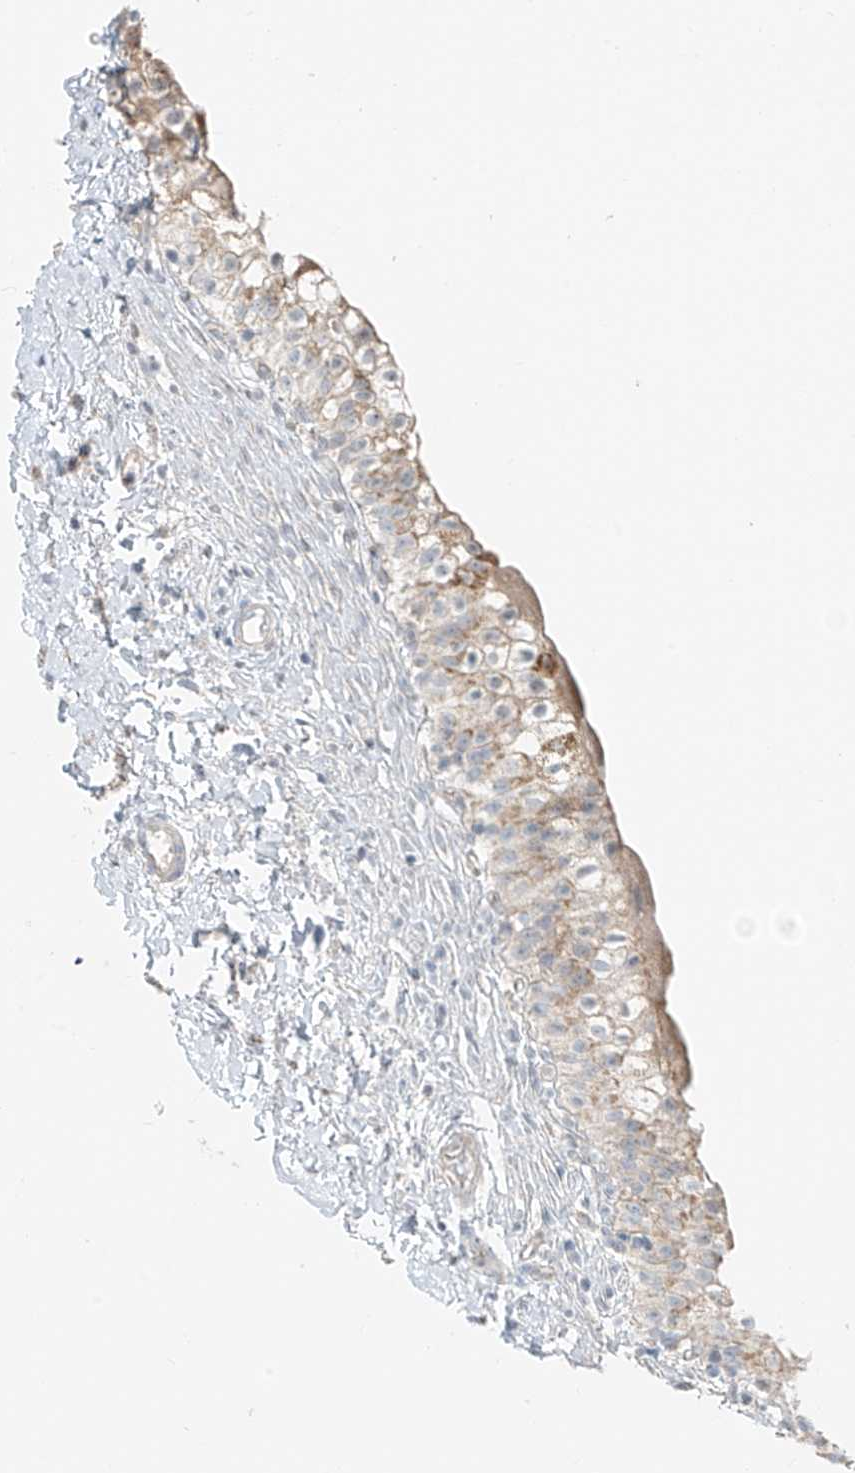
{"staining": {"intensity": "moderate", "quantity": "25%-75%", "location": "cytoplasmic/membranous"}, "tissue": "urinary bladder", "cell_type": "Urothelial cells", "image_type": "normal", "snomed": [{"axis": "morphology", "description": "Normal tissue, NOS"}, {"axis": "topography", "description": "Urinary bladder"}], "caption": "Urothelial cells display medium levels of moderate cytoplasmic/membranous staining in about 25%-75% of cells in unremarkable human urinary bladder.", "gene": "UST", "patient": {"sex": "male", "age": 55}}